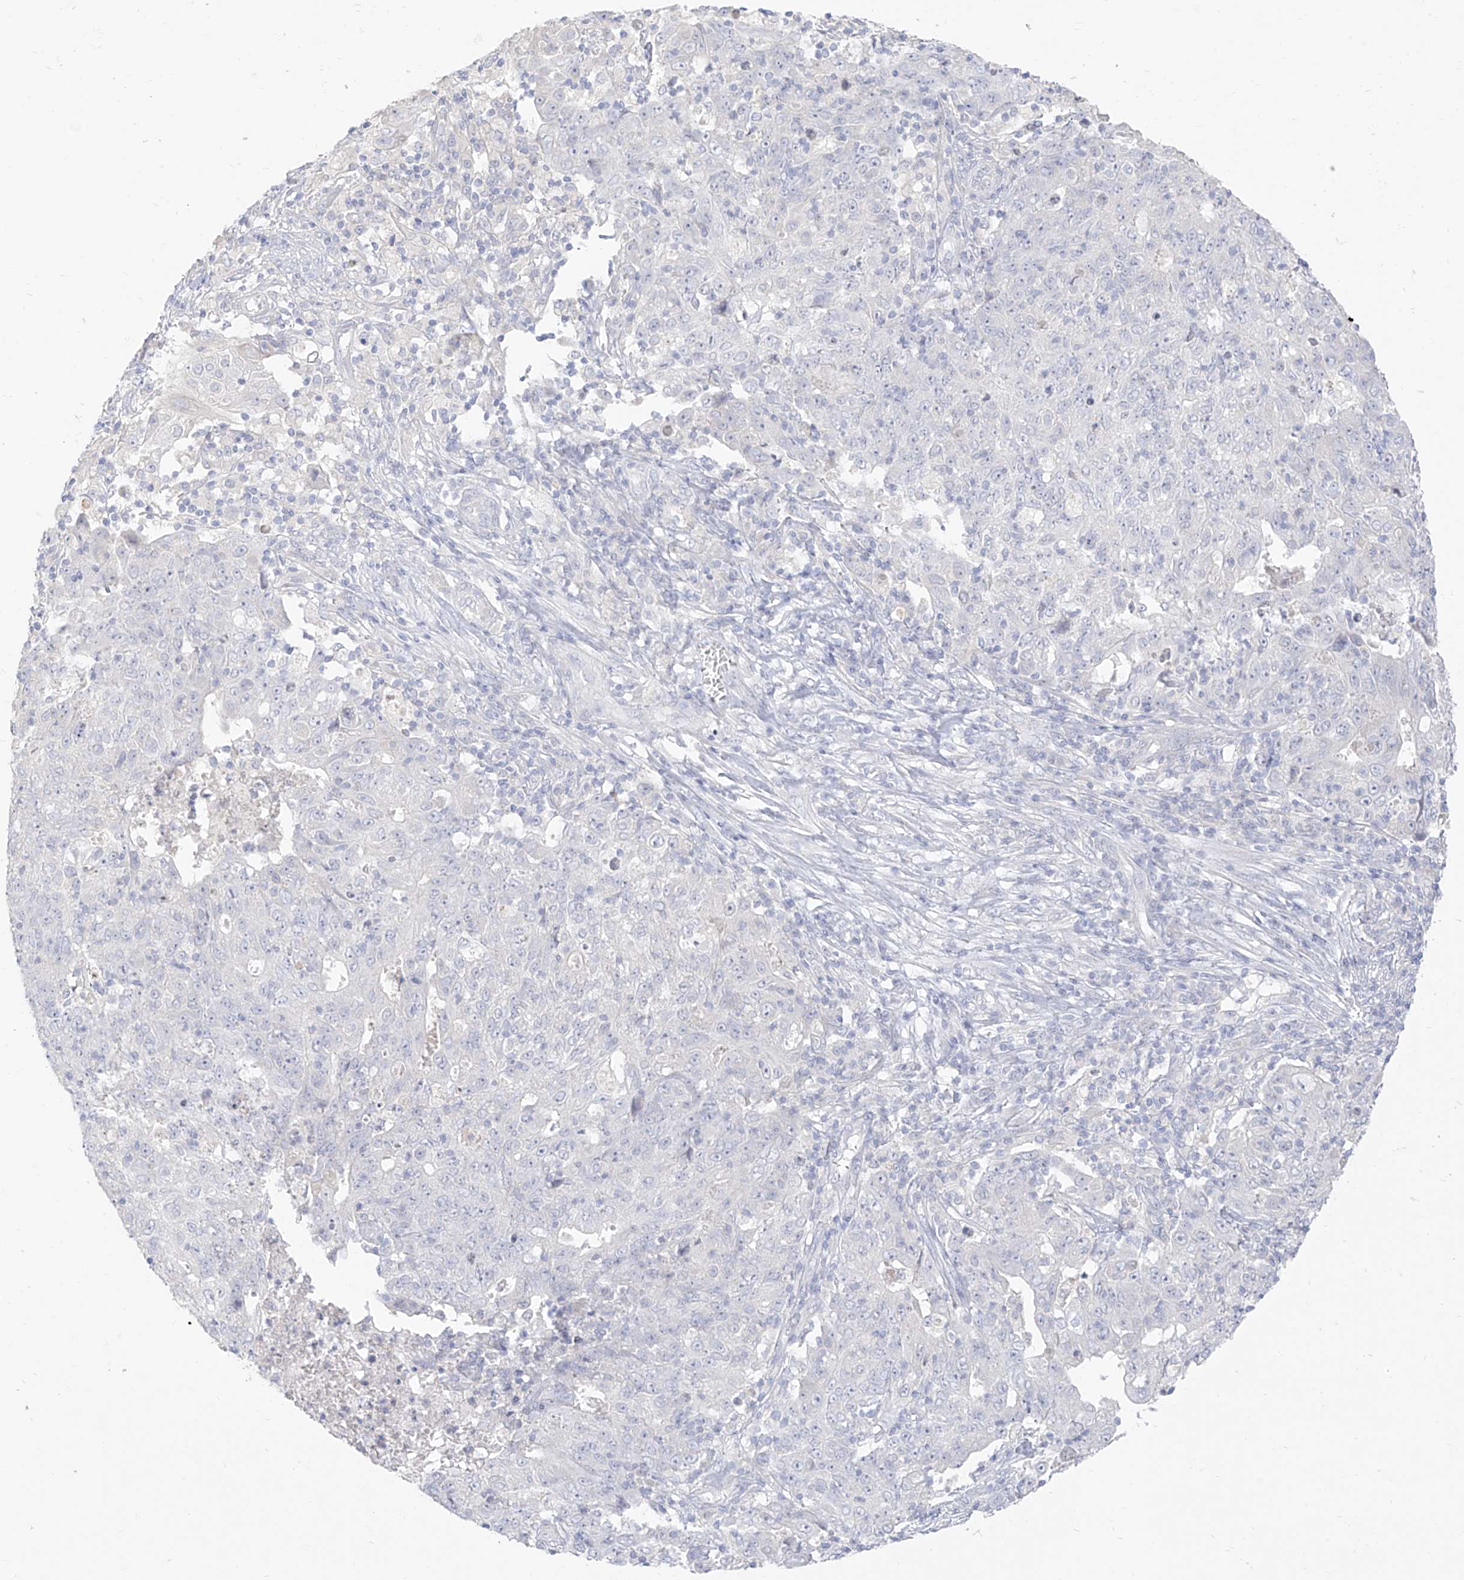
{"staining": {"intensity": "negative", "quantity": "none", "location": "none"}, "tissue": "ovarian cancer", "cell_type": "Tumor cells", "image_type": "cancer", "snomed": [{"axis": "morphology", "description": "Carcinoma, endometroid"}, {"axis": "topography", "description": "Ovary"}], "caption": "Immunohistochemistry of ovarian cancer (endometroid carcinoma) demonstrates no expression in tumor cells. (DAB (3,3'-diaminobenzidine) immunohistochemistry with hematoxylin counter stain).", "gene": "ARHGEF40", "patient": {"sex": "female", "age": 42}}